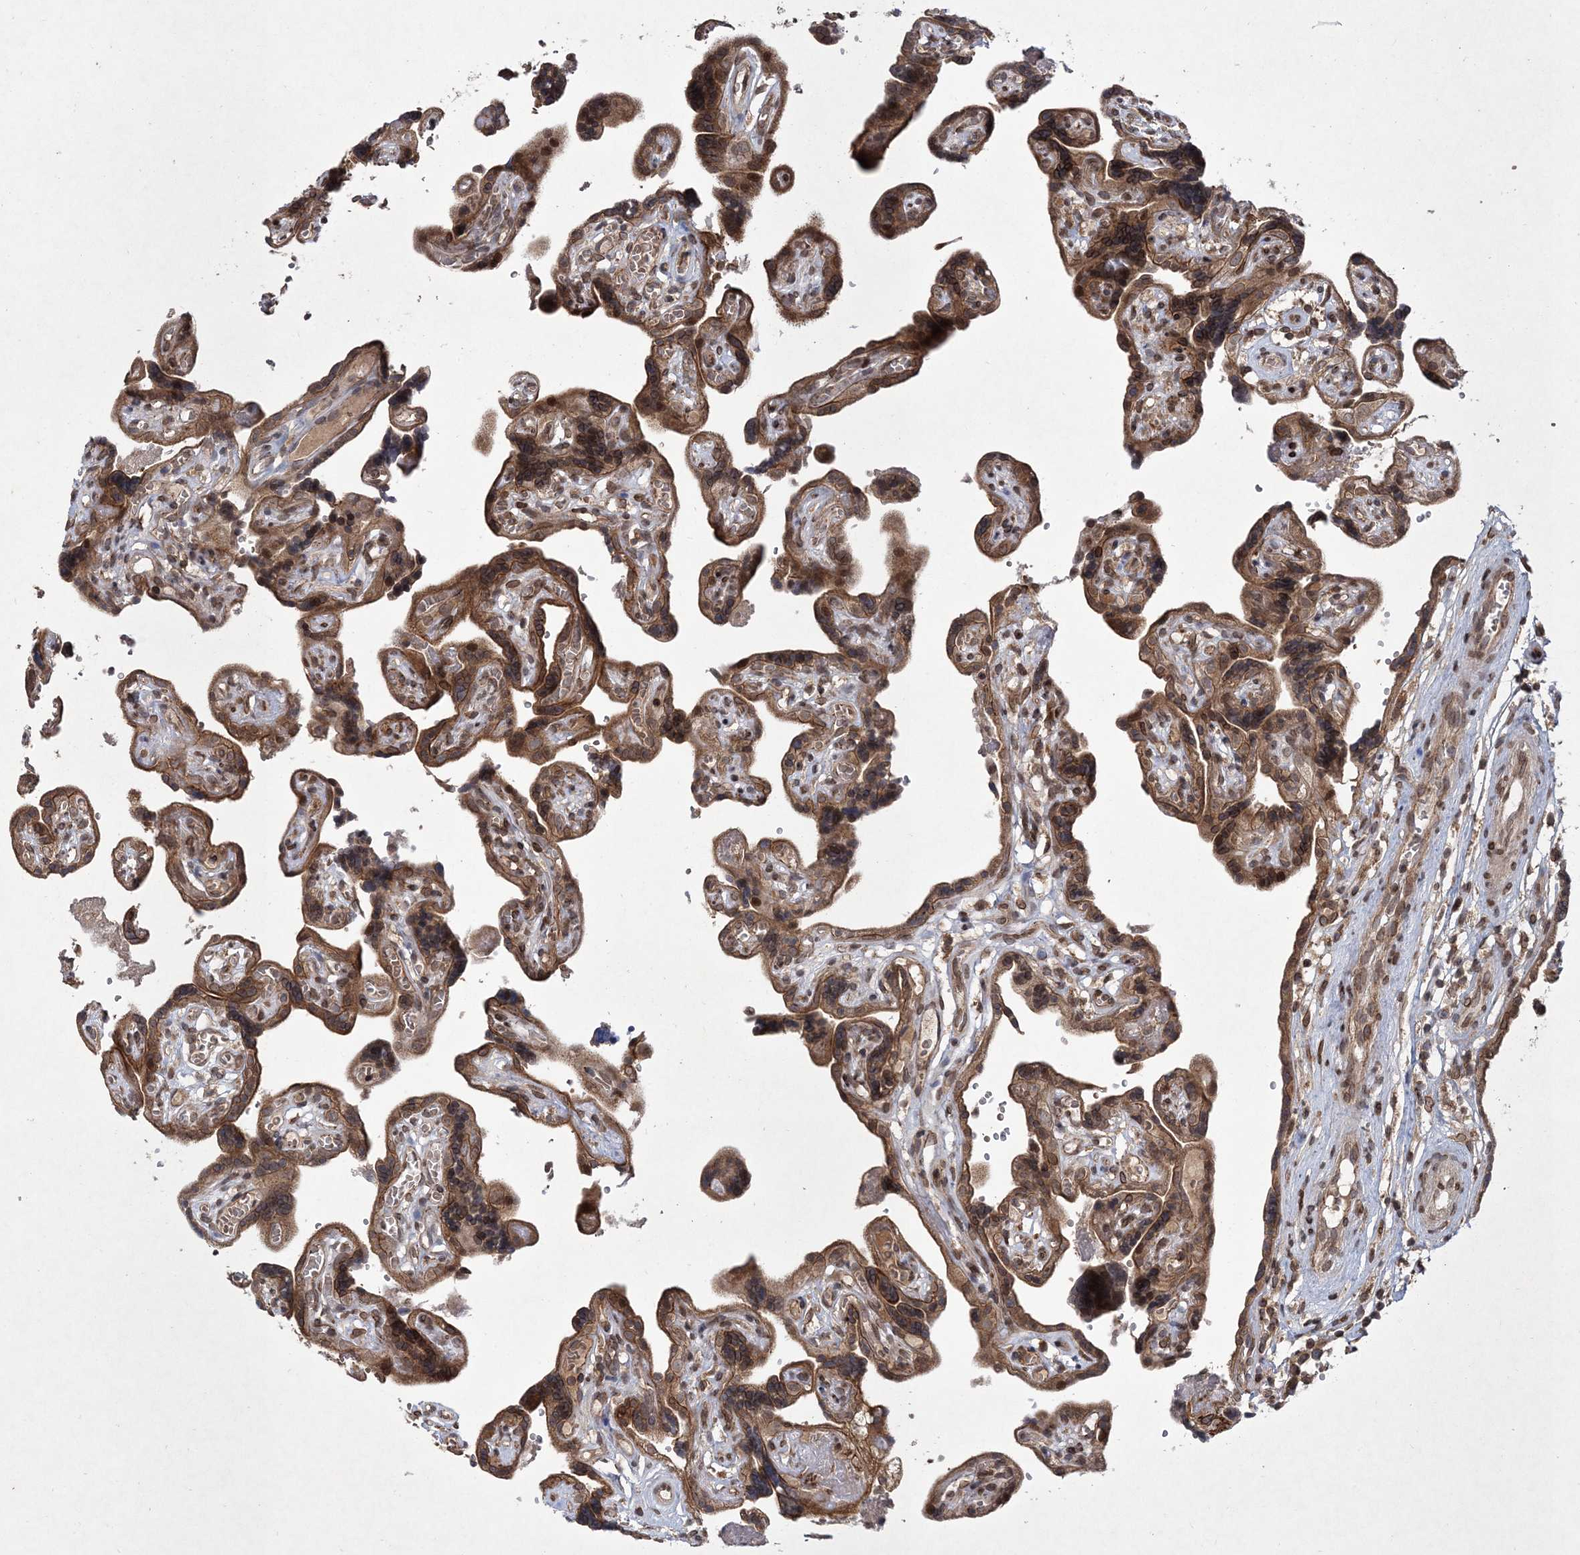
{"staining": {"intensity": "strong", "quantity": ">75%", "location": "cytoplasmic/membranous,nuclear"}, "tissue": "placenta", "cell_type": "Decidual cells", "image_type": "normal", "snomed": [{"axis": "morphology", "description": "Normal tissue, NOS"}, {"axis": "topography", "description": "Placenta"}], "caption": "Immunohistochemical staining of normal human placenta shows >75% levels of strong cytoplasmic/membranous,nuclear protein positivity in about >75% of decidual cells. The protein is shown in brown color, while the nuclei are stained blue.", "gene": "DNAJC27", "patient": {"sex": "female", "age": 30}}